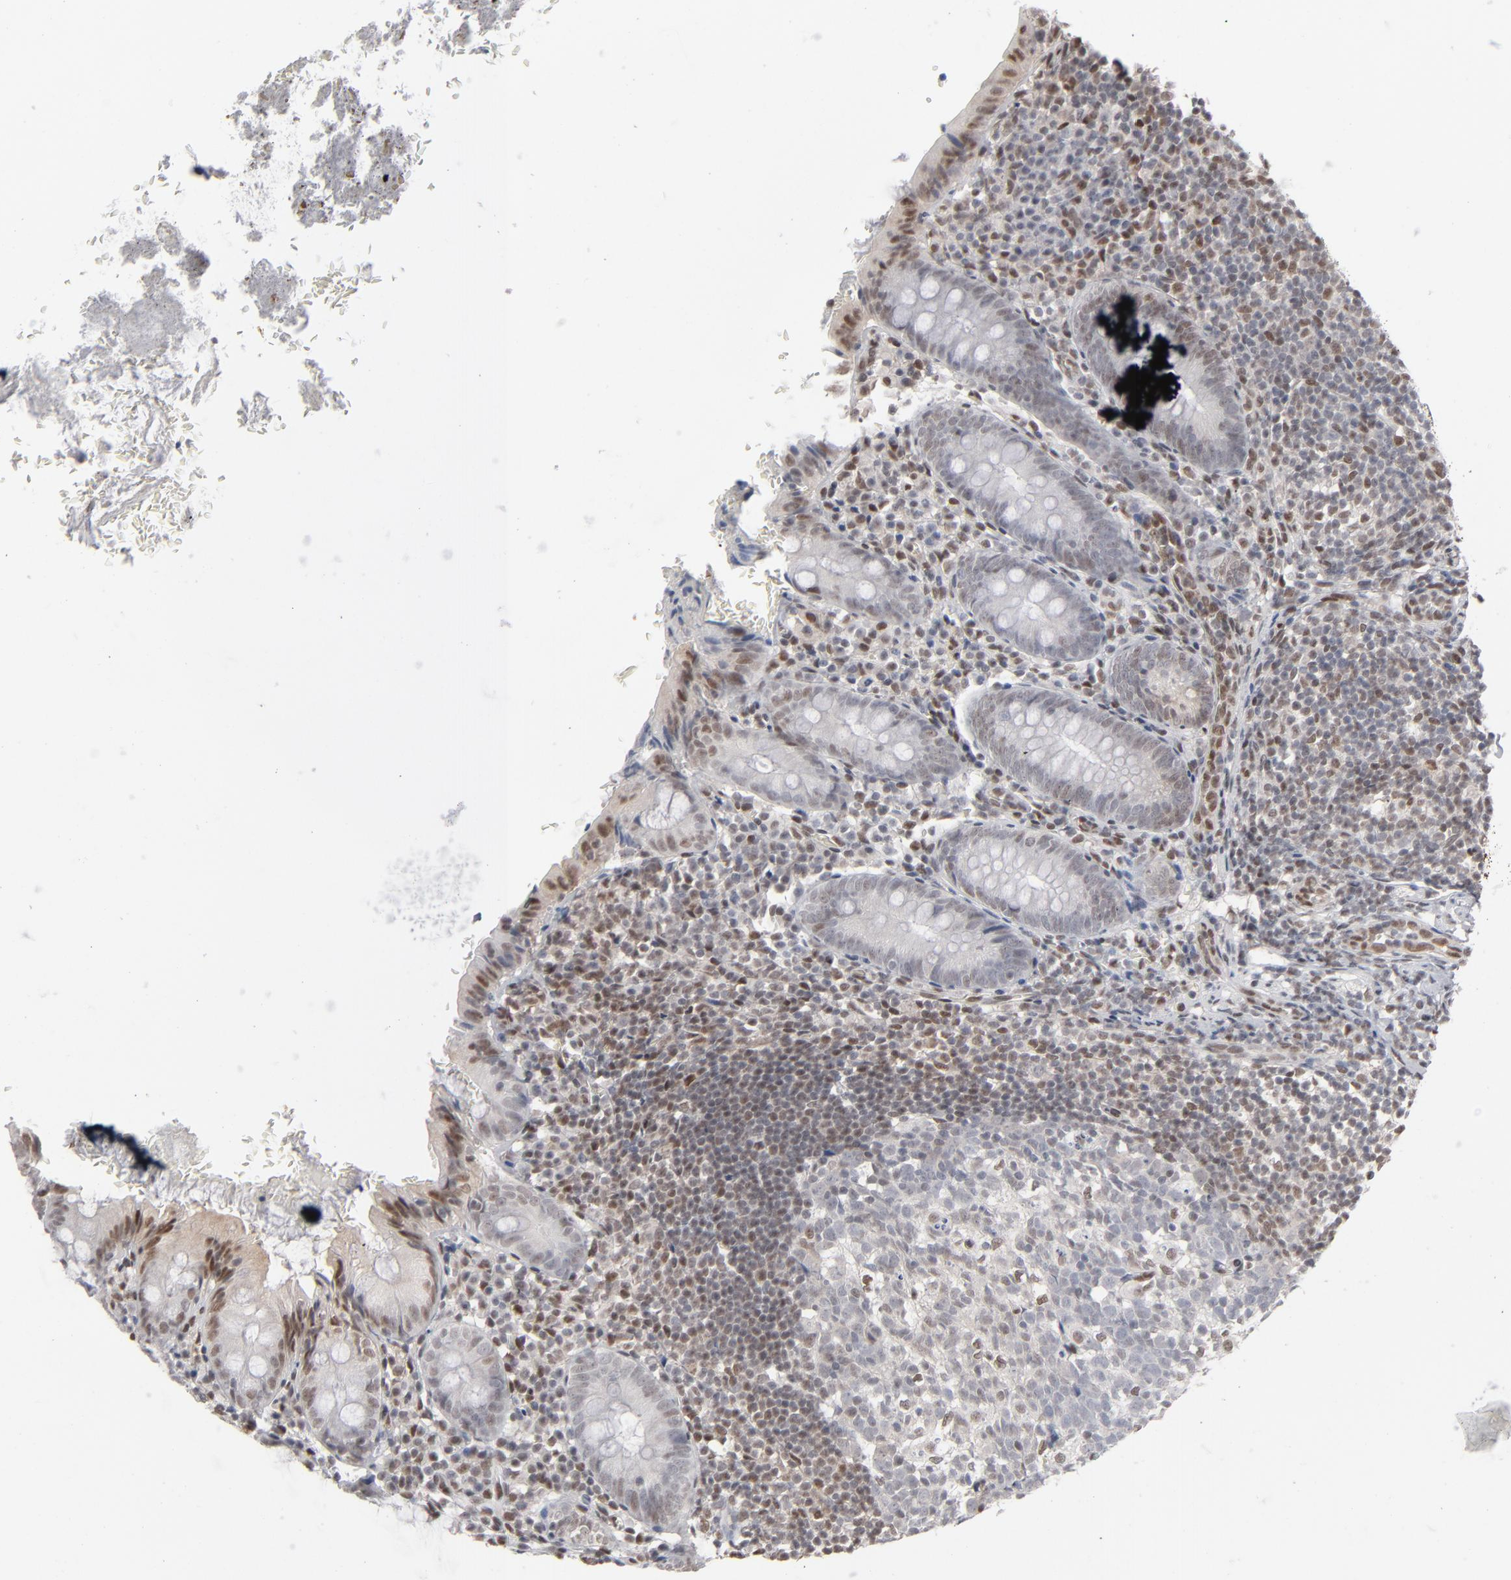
{"staining": {"intensity": "moderate", "quantity": ">75%", "location": "nuclear"}, "tissue": "appendix", "cell_type": "Glandular cells", "image_type": "normal", "snomed": [{"axis": "morphology", "description": "Normal tissue, NOS"}, {"axis": "topography", "description": "Appendix"}], "caption": "A photomicrograph of appendix stained for a protein exhibits moderate nuclear brown staining in glandular cells. The staining is performed using DAB (3,3'-diaminobenzidine) brown chromogen to label protein expression. The nuclei are counter-stained blue using hematoxylin.", "gene": "IRF9", "patient": {"sex": "female", "age": 10}}